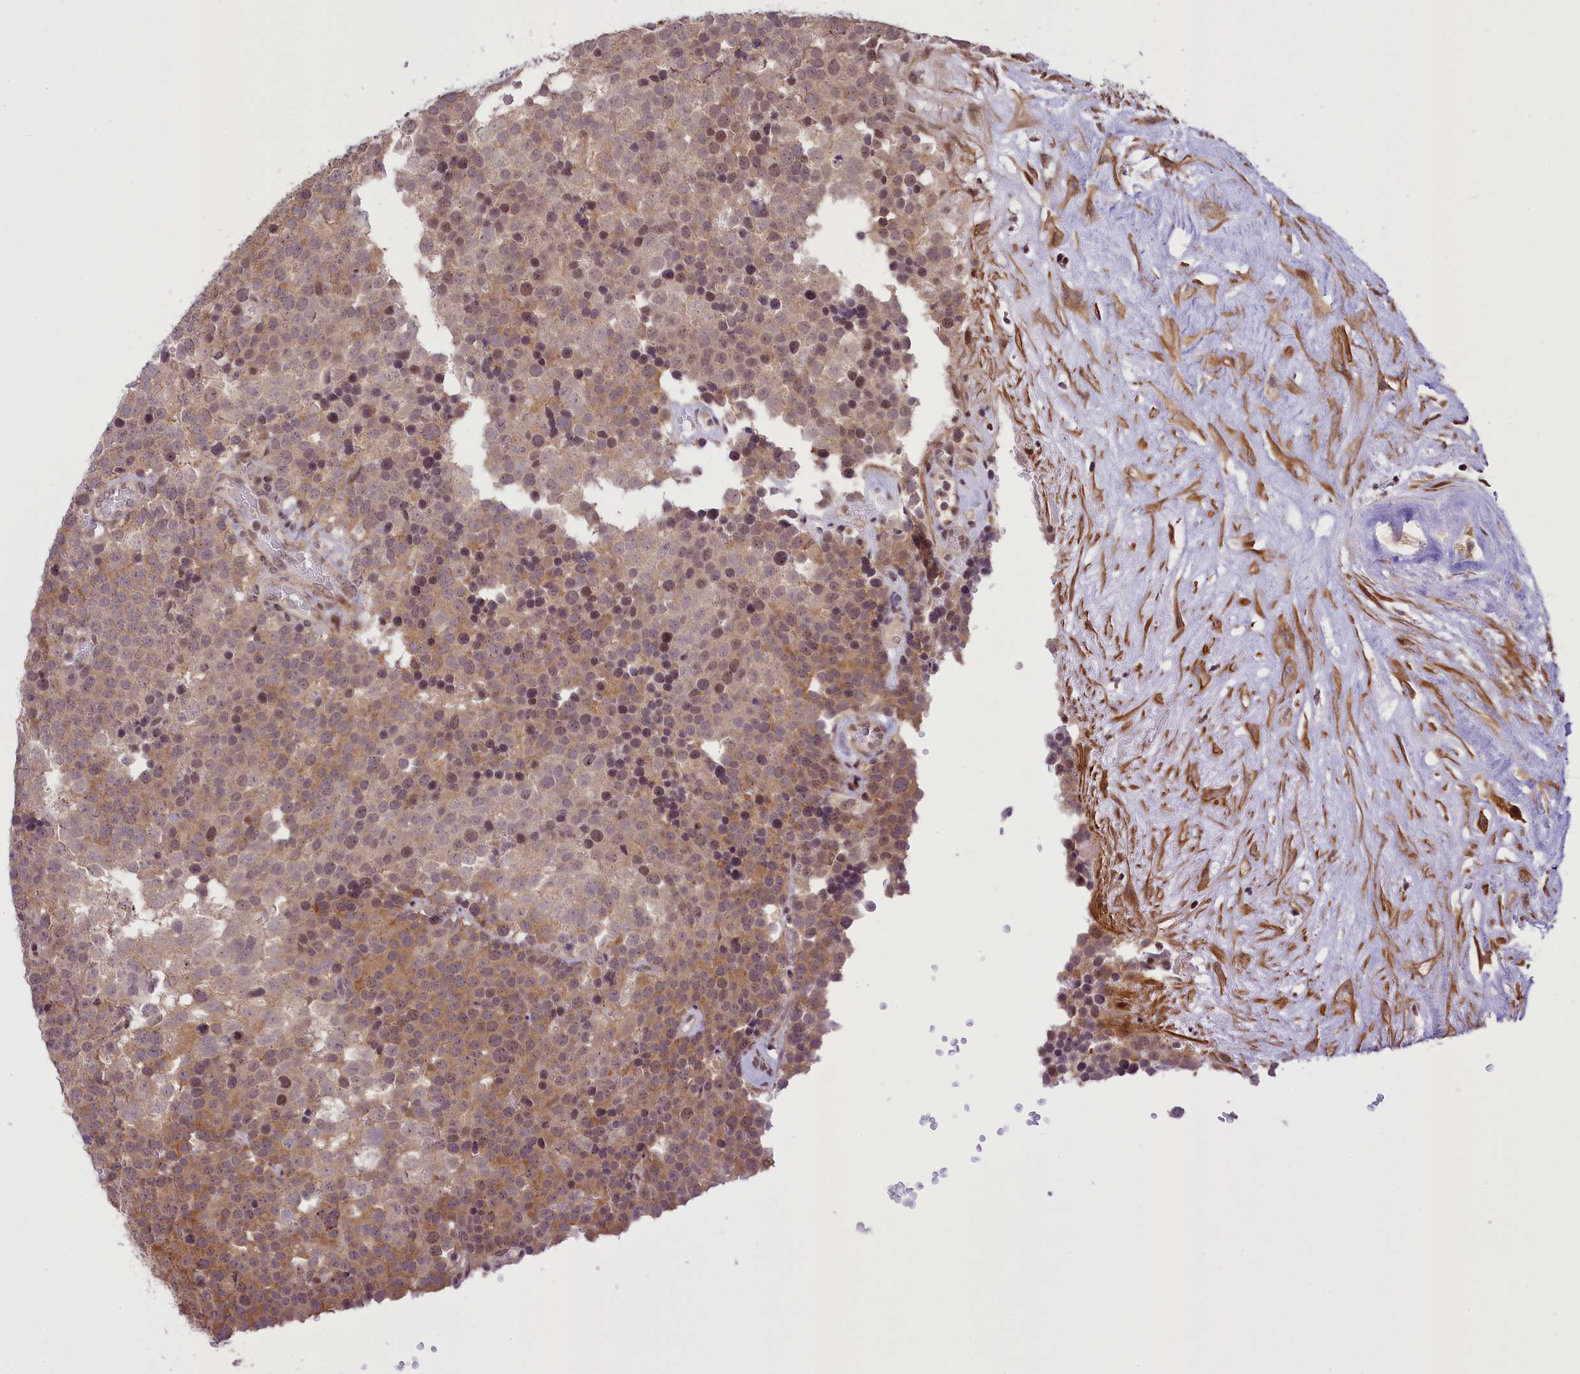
{"staining": {"intensity": "moderate", "quantity": ">75%", "location": "cytoplasmic/membranous"}, "tissue": "testis cancer", "cell_type": "Tumor cells", "image_type": "cancer", "snomed": [{"axis": "morphology", "description": "Seminoma, NOS"}, {"axis": "topography", "description": "Testis"}], "caption": "IHC staining of seminoma (testis), which reveals medium levels of moderate cytoplasmic/membranous staining in approximately >75% of tumor cells indicating moderate cytoplasmic/membranous protein staining. The staining was performed using DAB (3,3'-diaminobenzidine) (brown) for protein detection and nuclei were counterstained in hematoxylin (blue).", "gene": "RBBP8", "patient": {"sex": "male", "age": 71}}